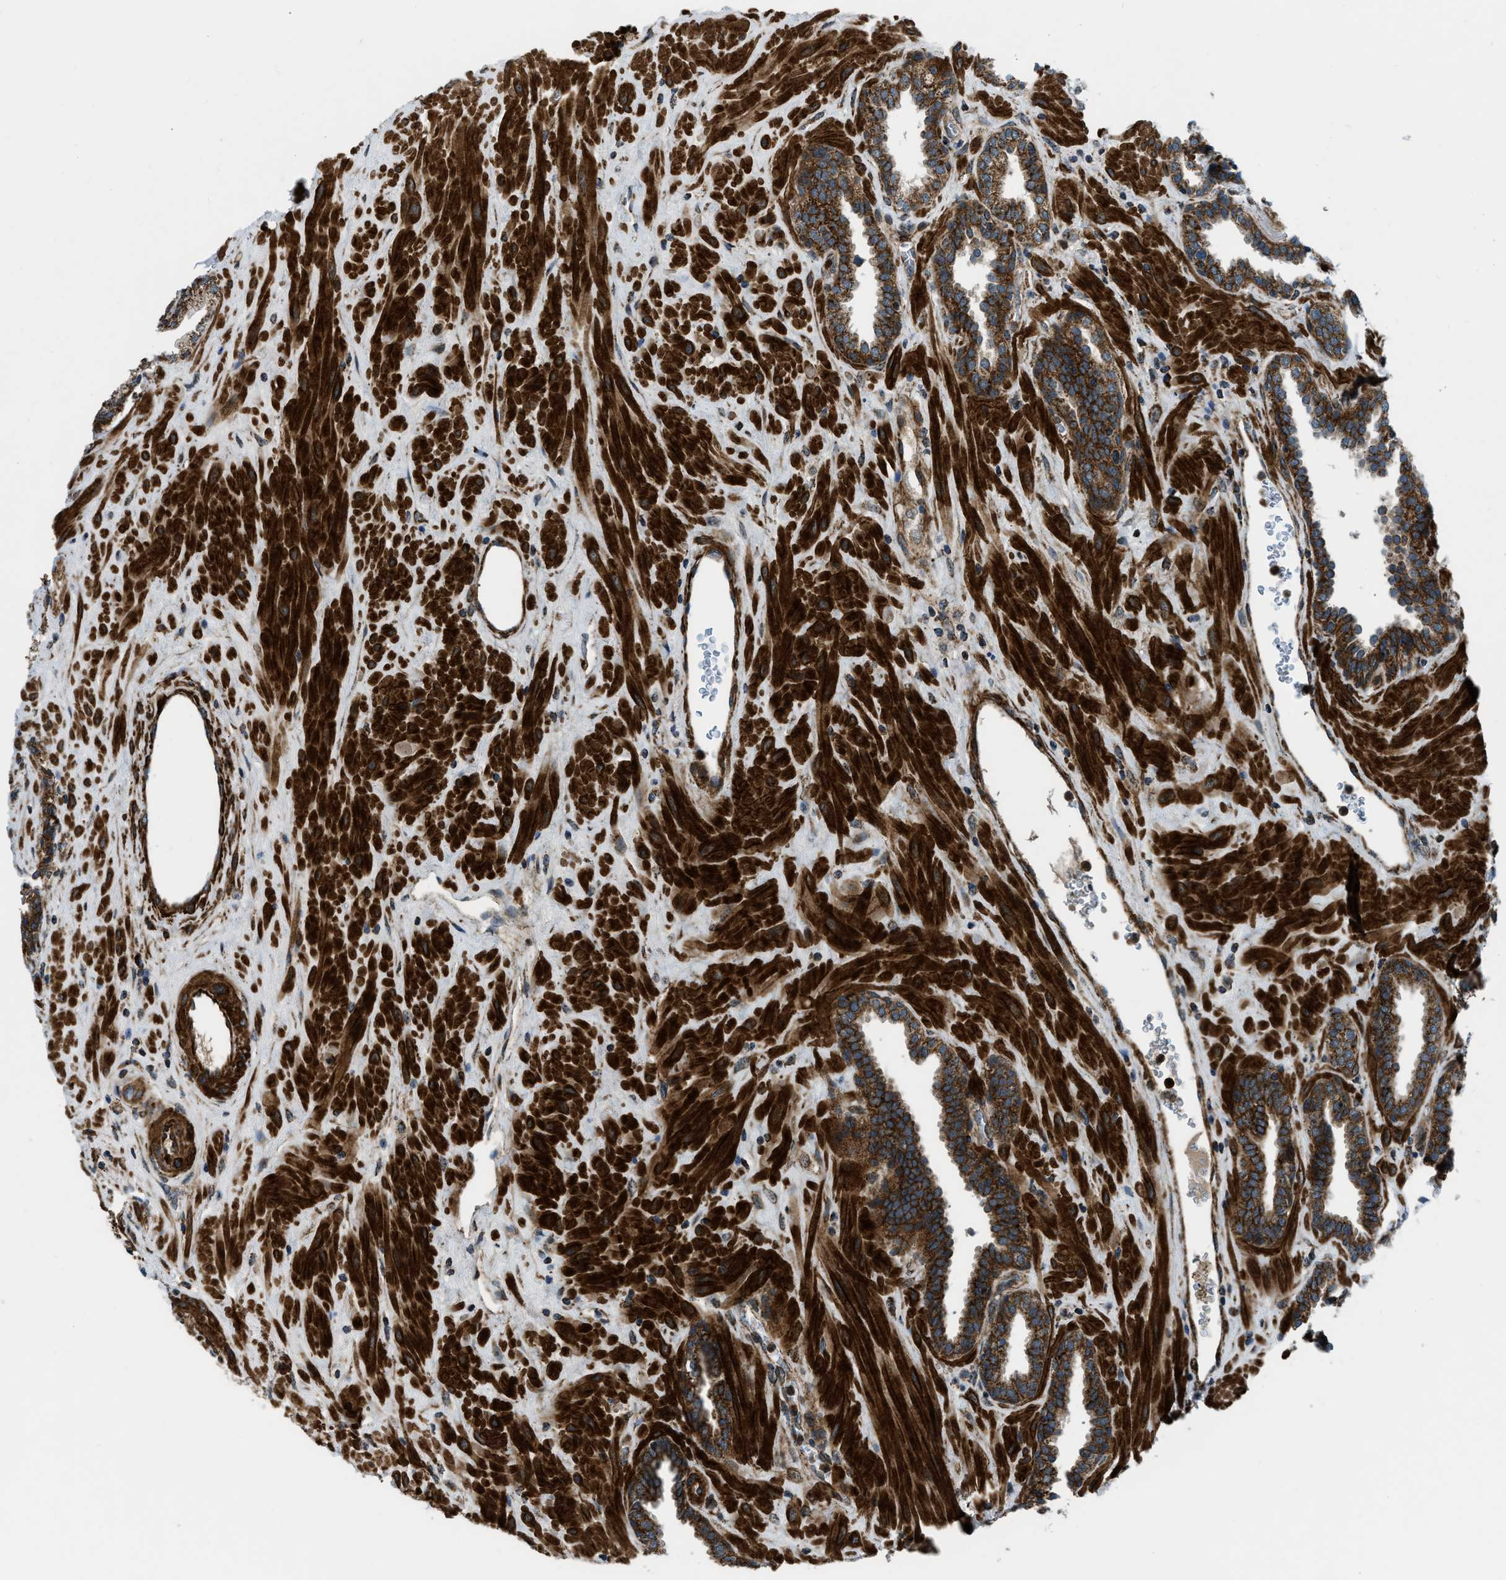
{"staining": {"intensity": "moderate", "quantity": "25%-75%", "location": "cytoplasmic/membranous"}, "tissue": "prostate", "cell_type": "Glandular cells", "image_type": "normal", "snomed": [{"axis": "morphology", "description": "Normal tissue, NOS"}, {"axis": "topography", "description": "Prostate"}], "caption": "Immunohistochemistry (DAB (3,3'-diaminobenzidine)) staining of unremarkable prostate shows moderate cytoplasmic/membranous protein positivity in approximately 25%-75% of glandular cells. (DAB (3,3'-diaminobenzidine) IHC with brightfield microscopy, high magnification).", "gene": "GSDME", "patient": {"sex": "male", "age": 51}}